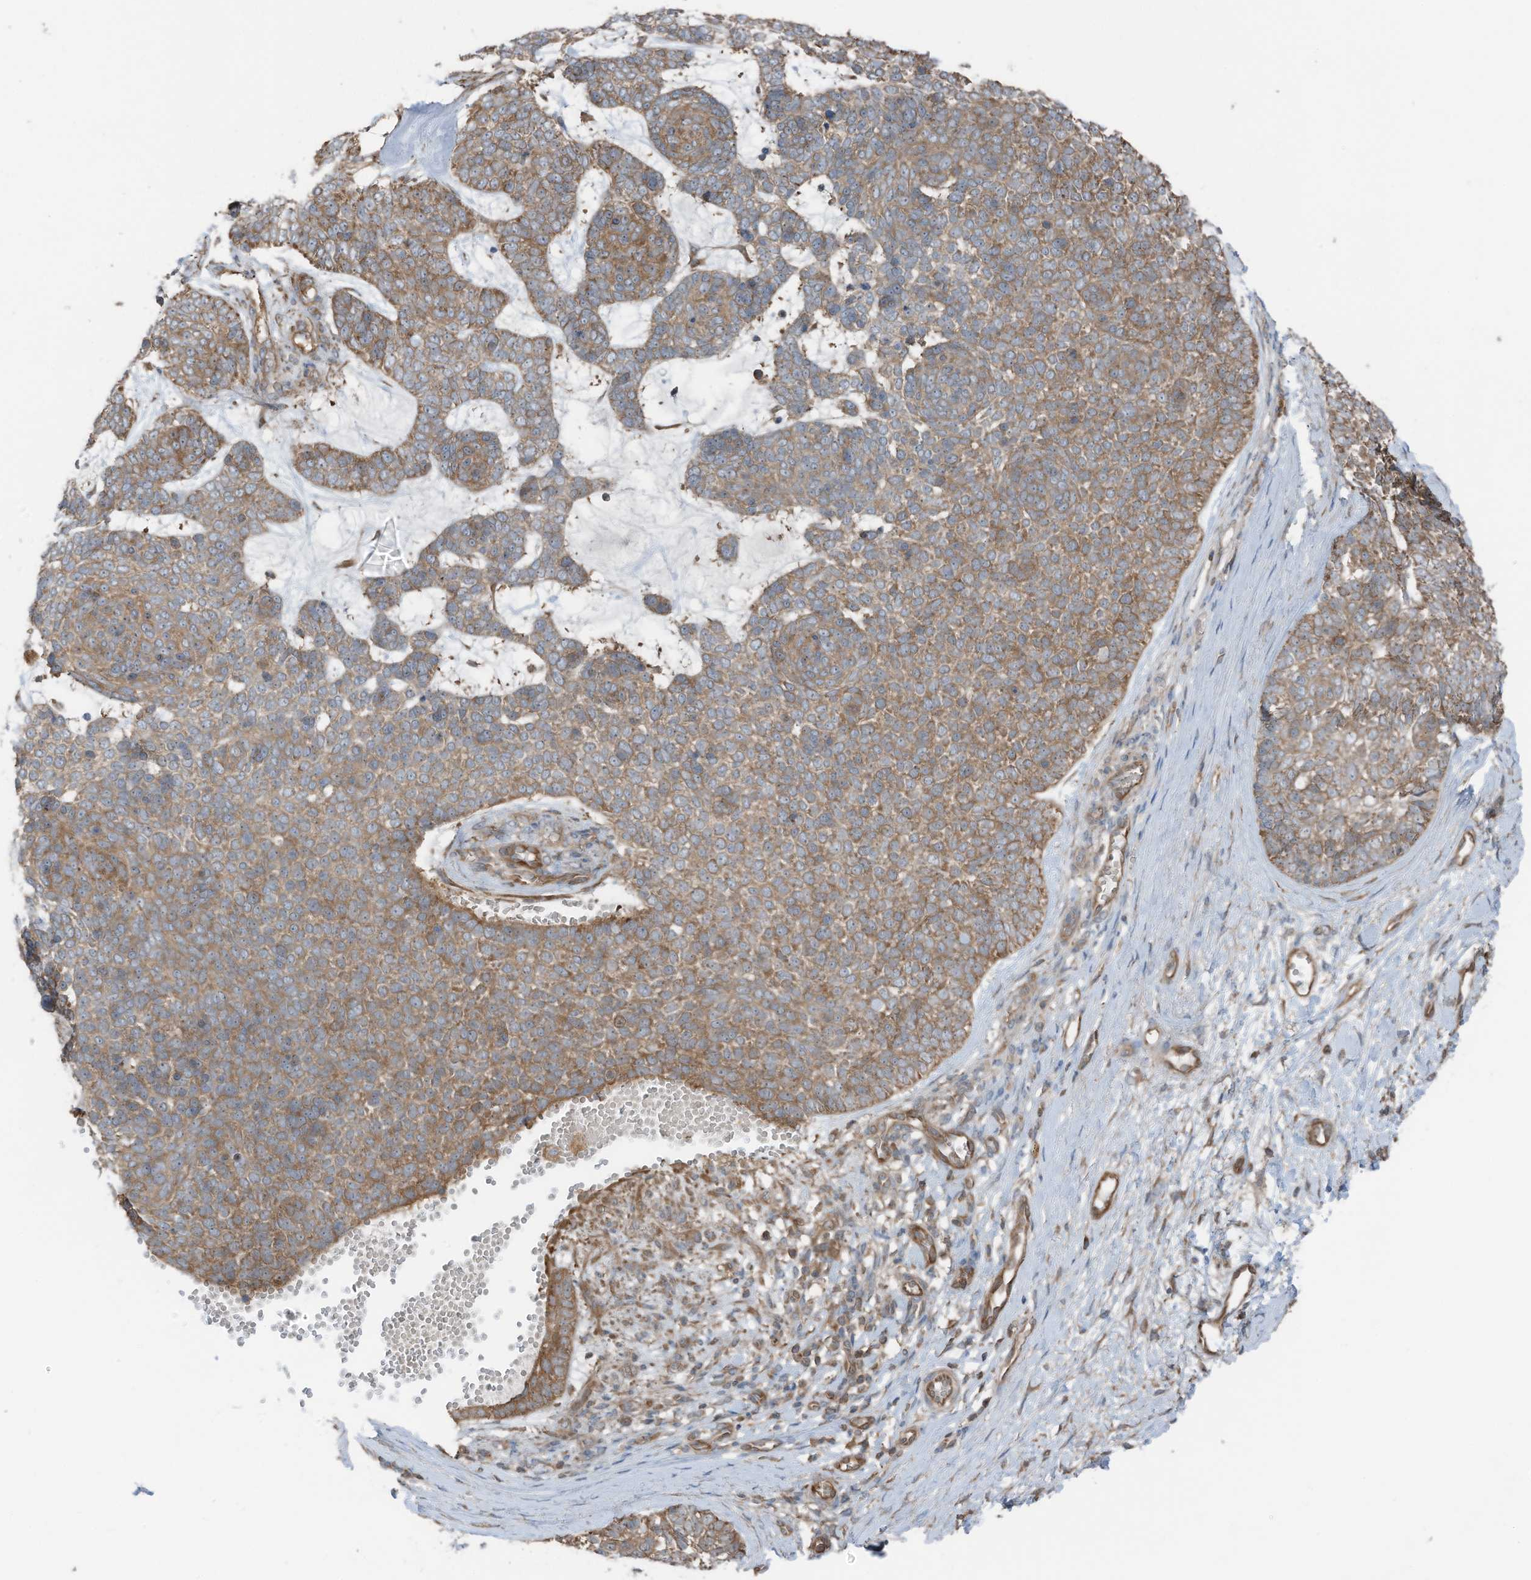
{"staining": {"intensity": "moderate", "quantity": ">75%", "location": "cytoplasmic/membranous"}, "tissue": "skin cancer", "cell_type": "Tumor cells", "image_type": "cancer", "snomed": [{"axis": "morphology", "description": "Basal cell carcinoma"}, {"axis": "topography", "description": "Skin"}], "caption": "An image of skin cancer (basal cell carcinoma) stained for a protein displays moderate cytoplasmic/membranous brown staining in tumor cells. Immunohistochemistry (ihc) stains the protein in brown and the nuclei are stained blue.", "gene": "TXNDC9", "patient": {"sex": "female", "age": 81}}